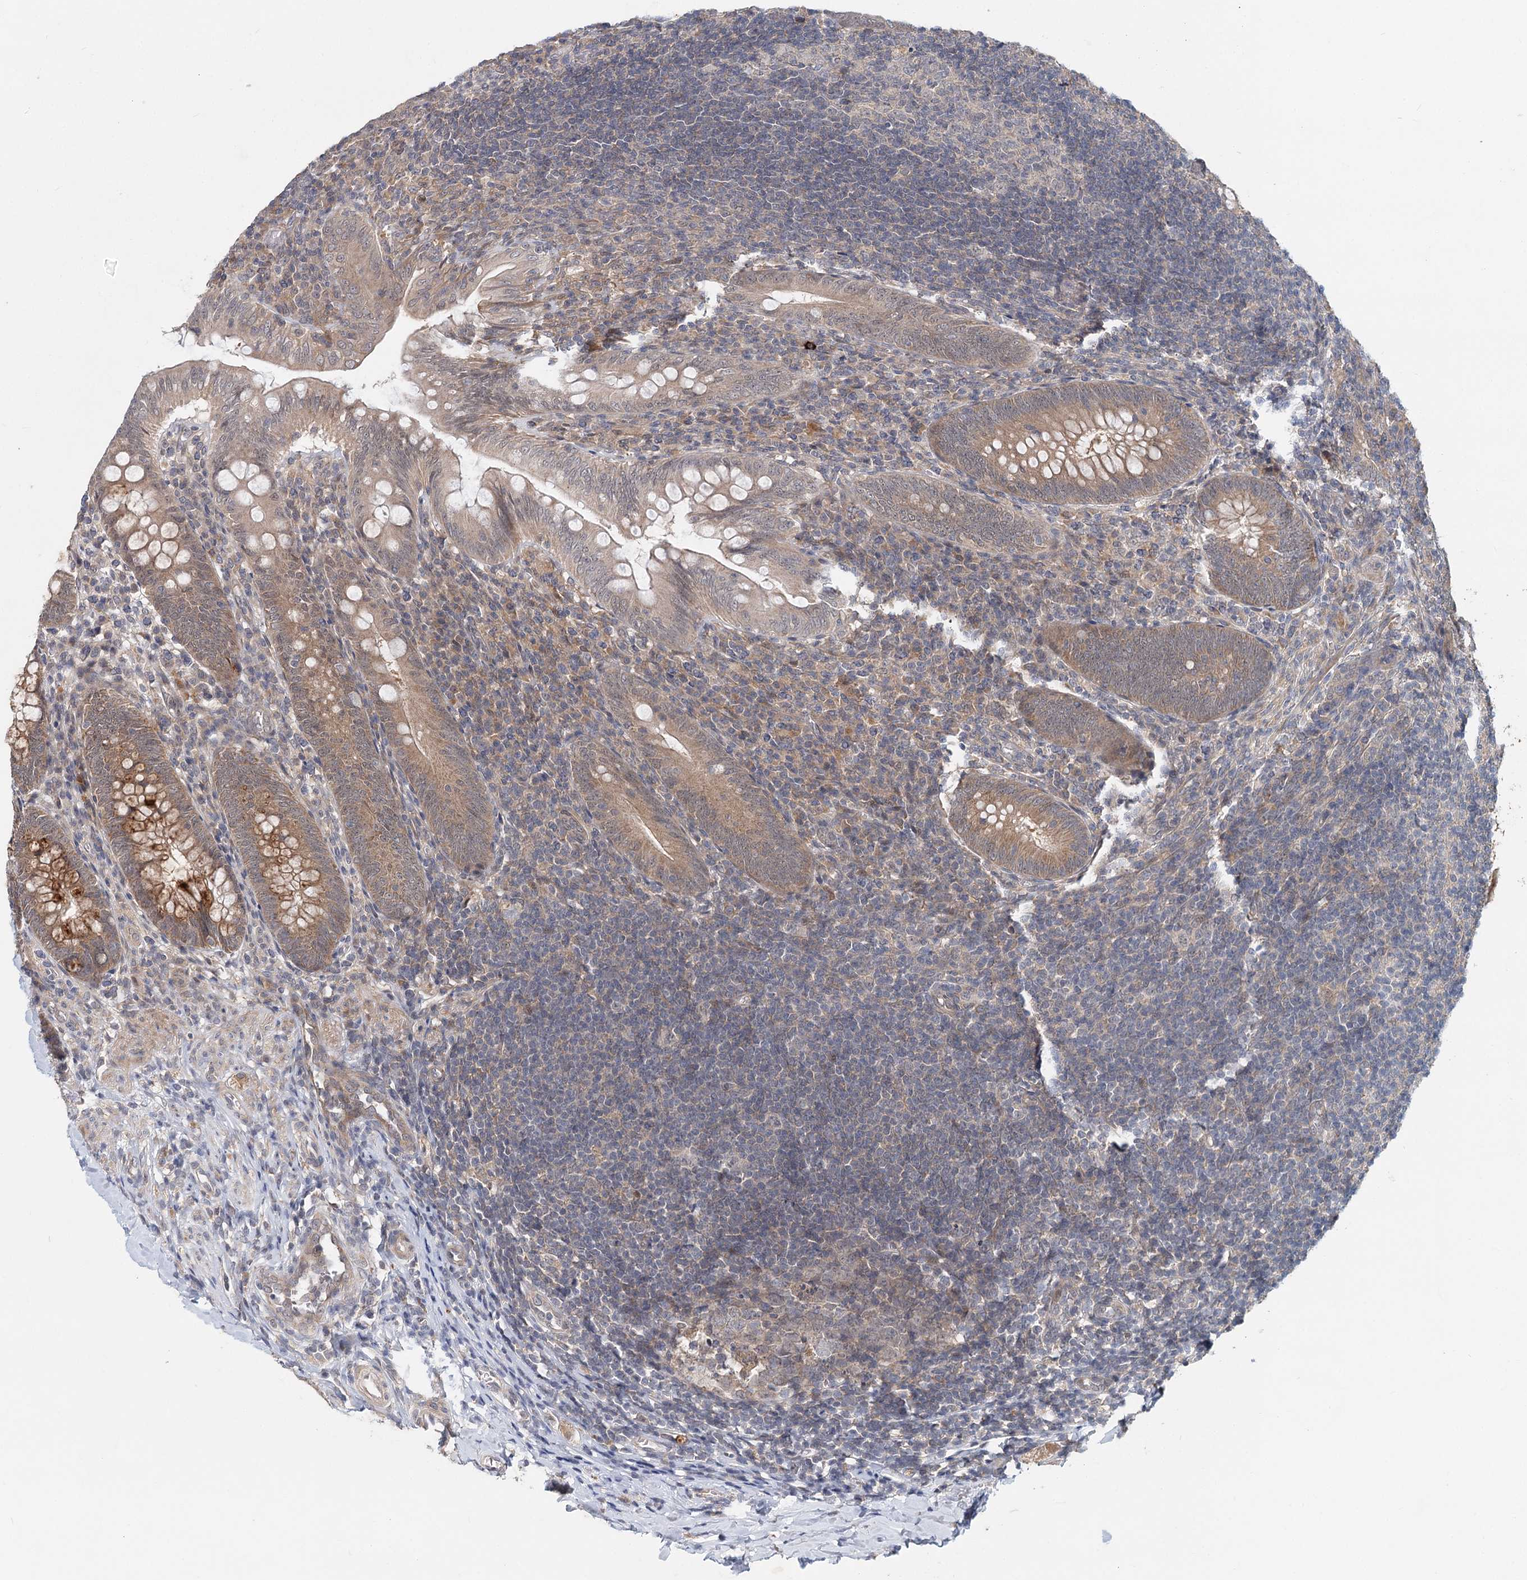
{"staining": {"intensity": "moderate", "quantity": ">75%", "location": "cytoplasmic/membranous"}, "tissue": "appendix", "cell_type": "Glandular cells", "image_type": "normal", "snomed": [{"axis": "morphology", "description": "Normal tissue, NOS"}, {"axis": "topography", "description": "Appendix"}], "caption": "Benign appendix was stained to show a protein in brown. There is medium levels of moderate cytoplasmic/membranous expression in about >75% of glandular cells. (Stains: DAB (3,3'-diaminobenzidine) in brown, nuclei in blue, Microscopy: brightfield microscopy at high magnification).", "gene": "AP3B1", "patient": {"sex": "male", "age": 14}}